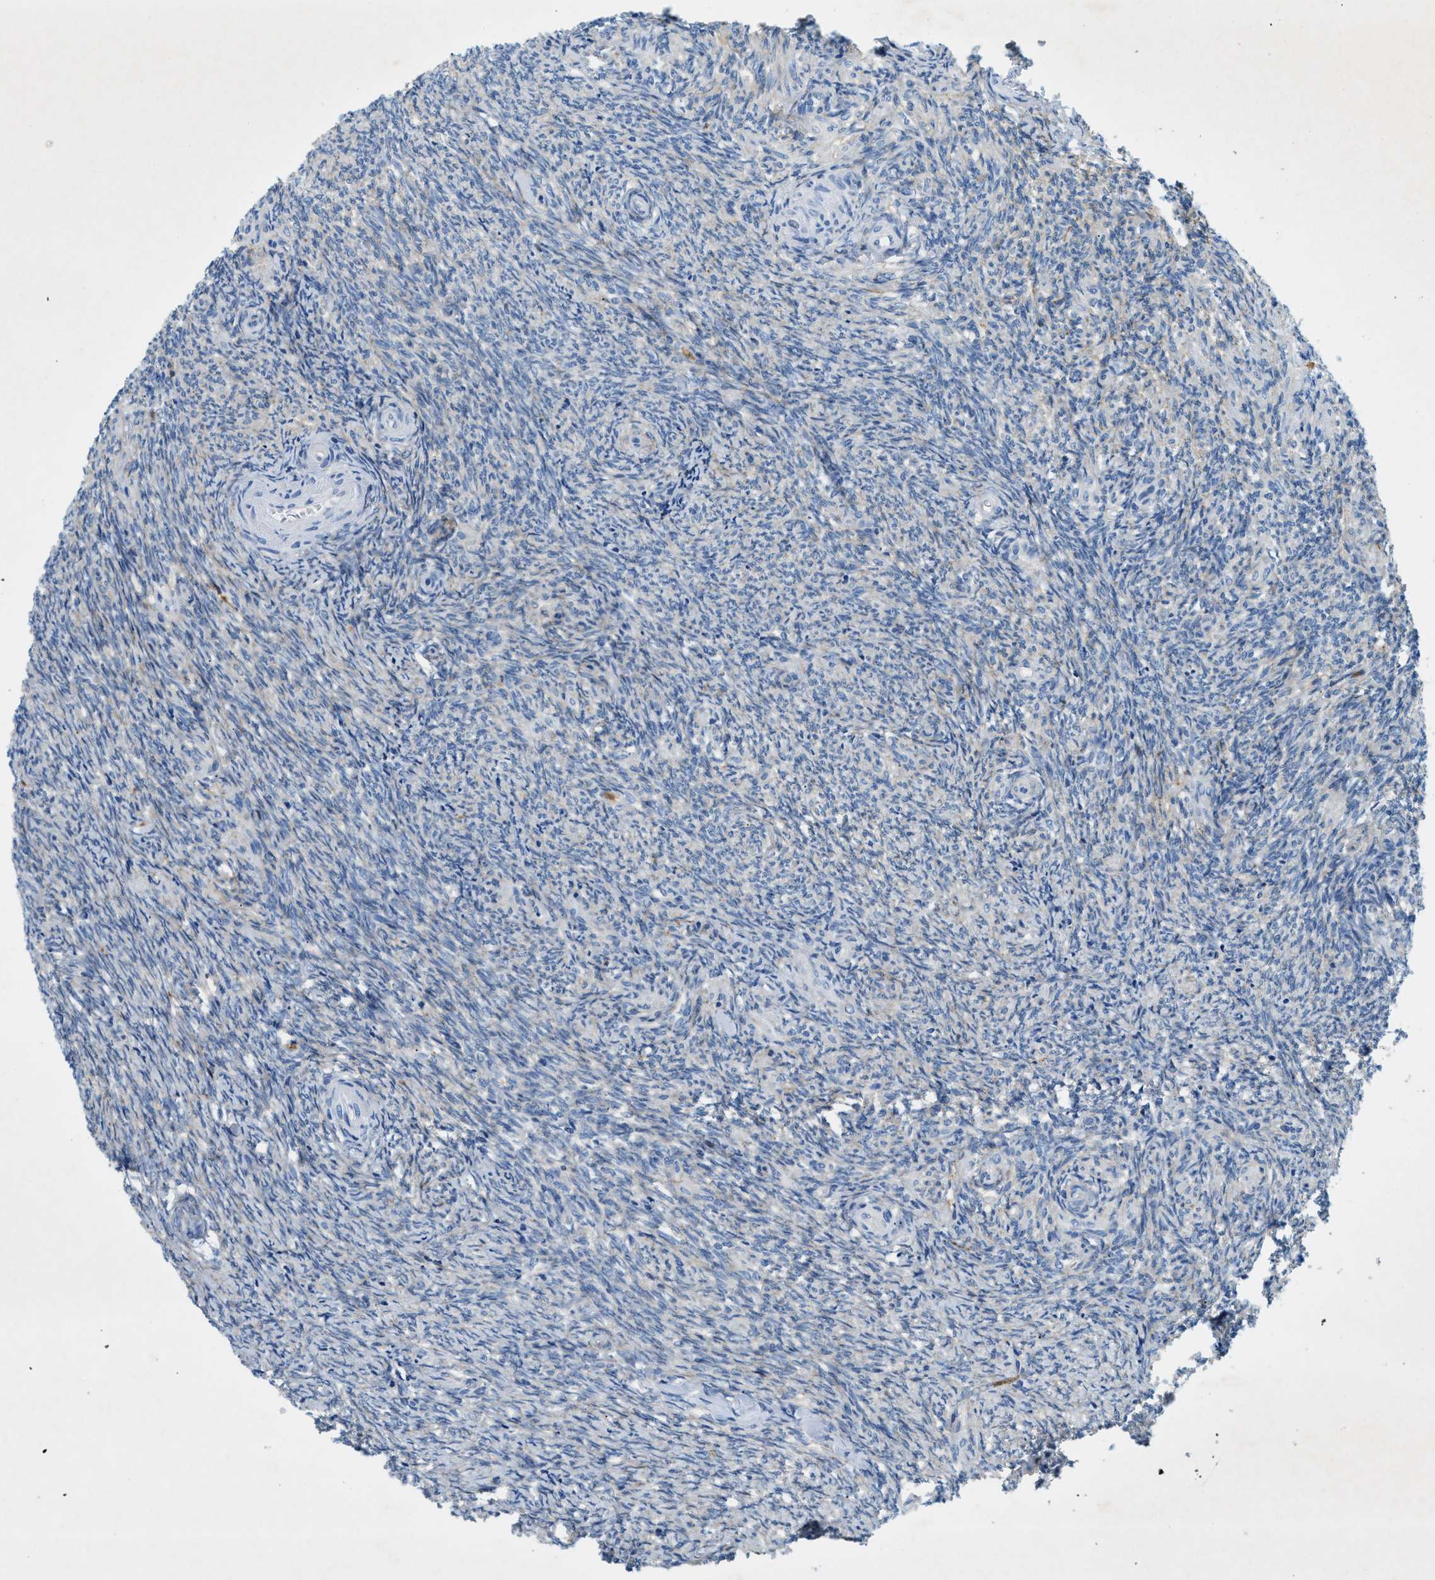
{"staining": {"intensity": "weak", "quantity": "<25%", "location": "cytoplasmic/membranous"}, "tissue": "ovary", "cell_type": "Follicle cells", "image_type": "normal", "snomed": [{"axis": "morphology", "description": "Normal tissue, NOS"}, {"axis": "topography", "description": "Ovary"}], "caption": "This is a histopathology image of IHC staining of normal ovary, which shows no staining in follicle cells.", "gene": "ZDHHC13", "patient": {"sex": "female", "age": 41}}